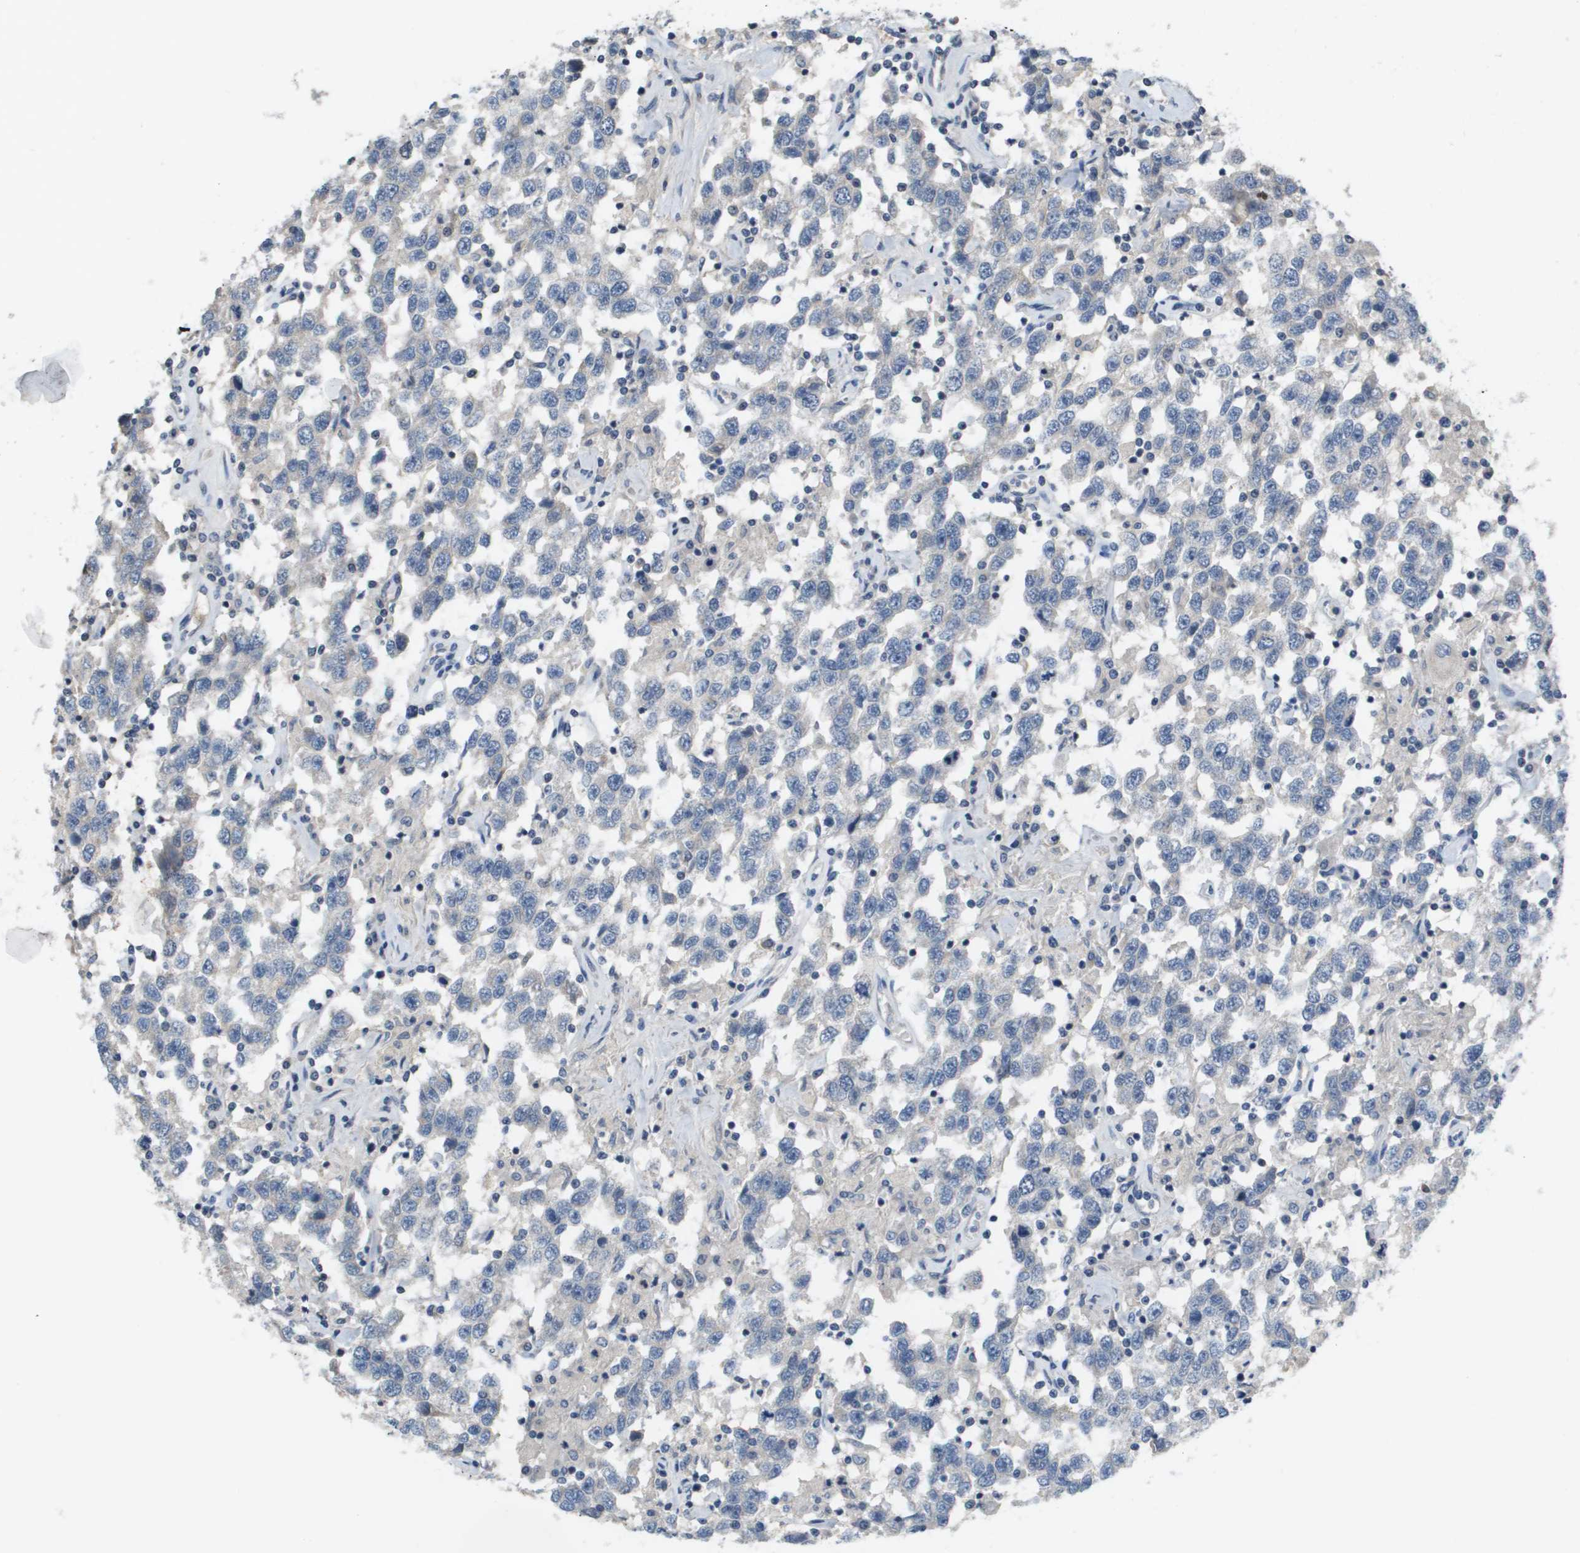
{"staining": {"intensity": "negative", "quantity": "none", "location": "none"}, "tissue": "testis cancer", "cell_type": "Tumor cells", "image_type": "cancer", "snomed": [{"axis": "morphology", "description": "Seminoma, NOS"}, {"axis": "topography", "description": "Testis"}], "caption": "DAB immunohistochemical staining of testis cancer (seminoma) displays no significant positivity in tumor cells.", "gene": "CAPN11", "patient": {"sex": "male", "age": 41}}